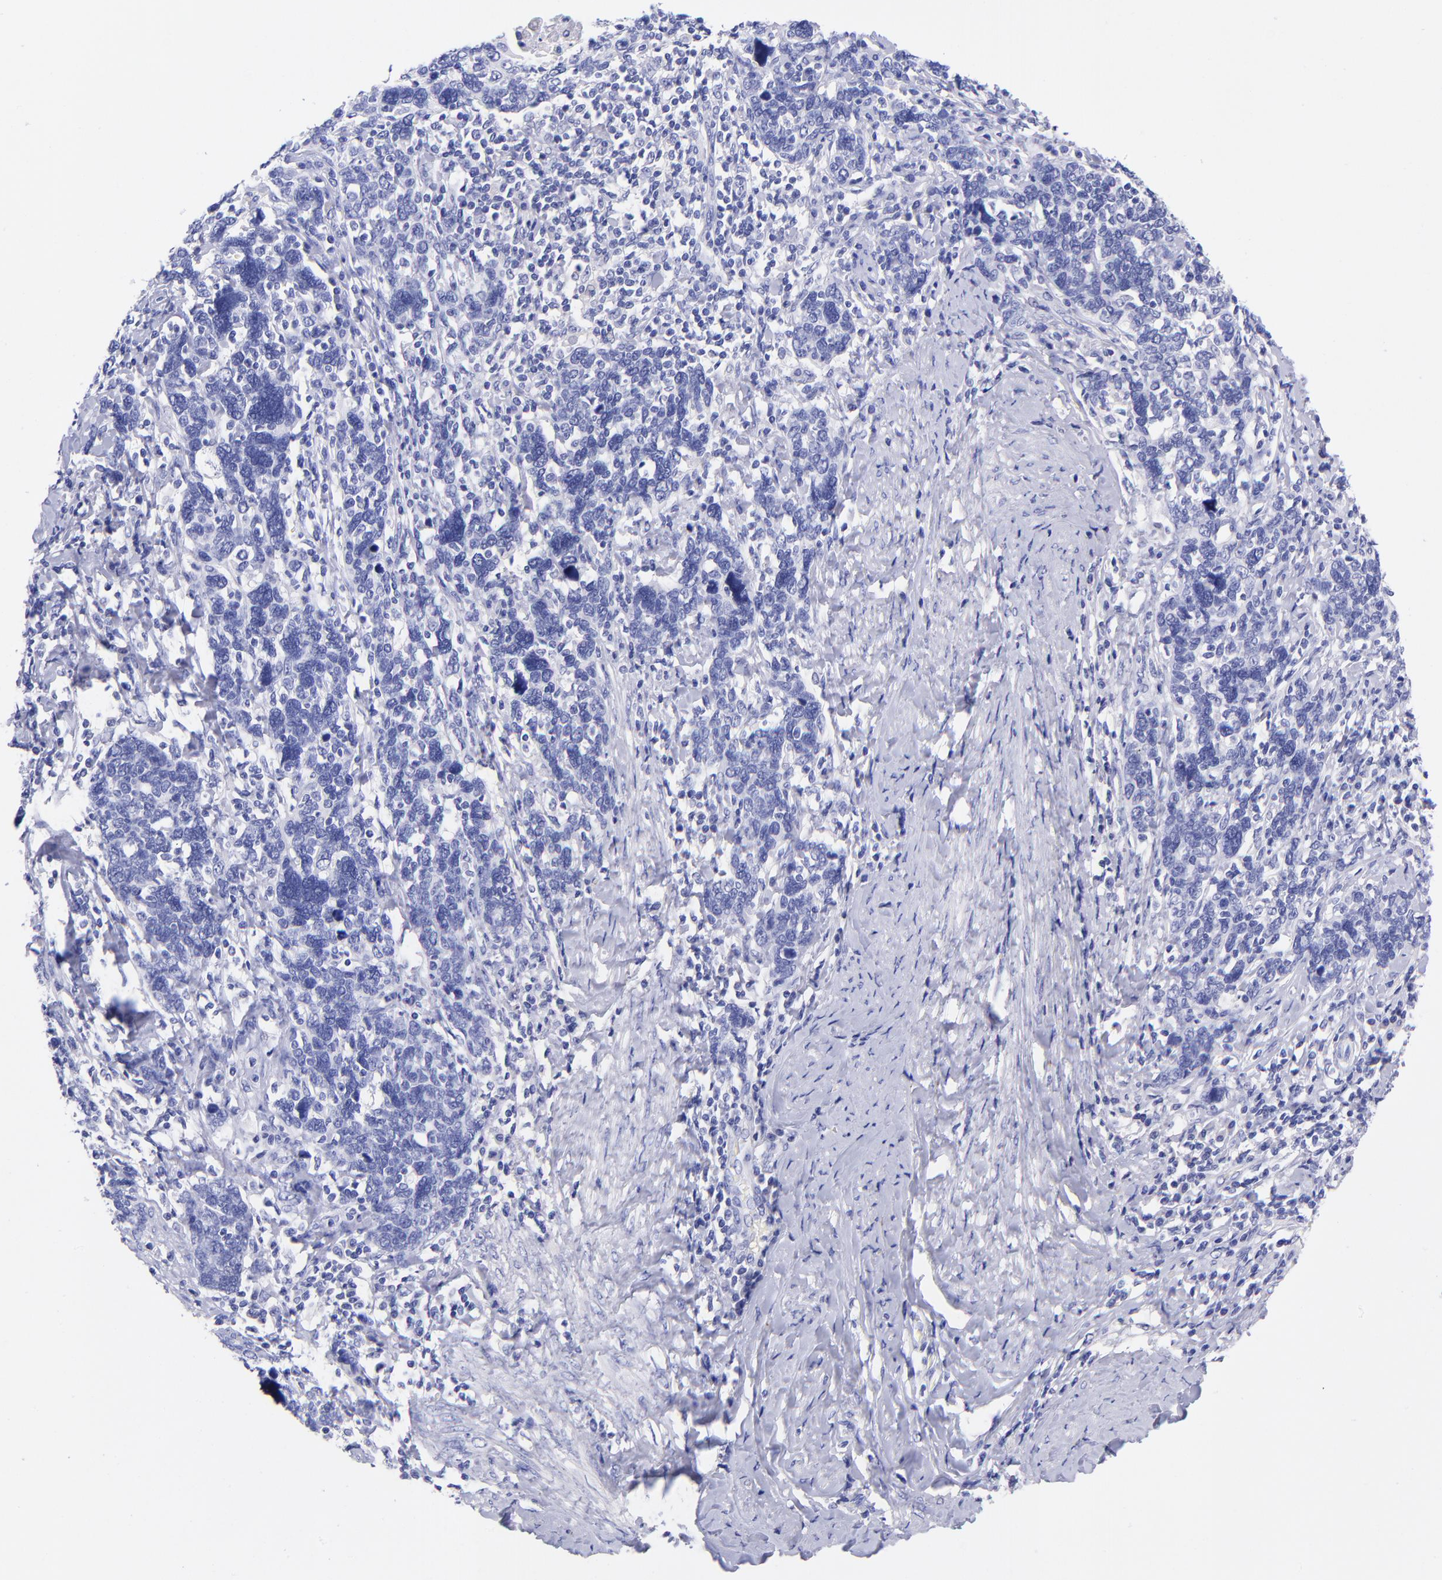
{"staining": {"intensity": "negative", "quantity": "none", "location": "none"}, "tissue": "cervical cancer", "cell_type": "Tumor cells", "image_type": "cancer", "snomed": [{"axis": "morphology", "description": "Squamous cell carcinoma, NOS"}, {"axis": "topography", "description": "Cervix"}], "caption": "High power microscopy micrograph of an immunohistochemistry (IHC) histopathology image of squamous cell carcinoma (cervical), revealing no significant expression in tumor cells.", "gene": "RAB3B", "patient": {"sex": "female", "age": 41}}